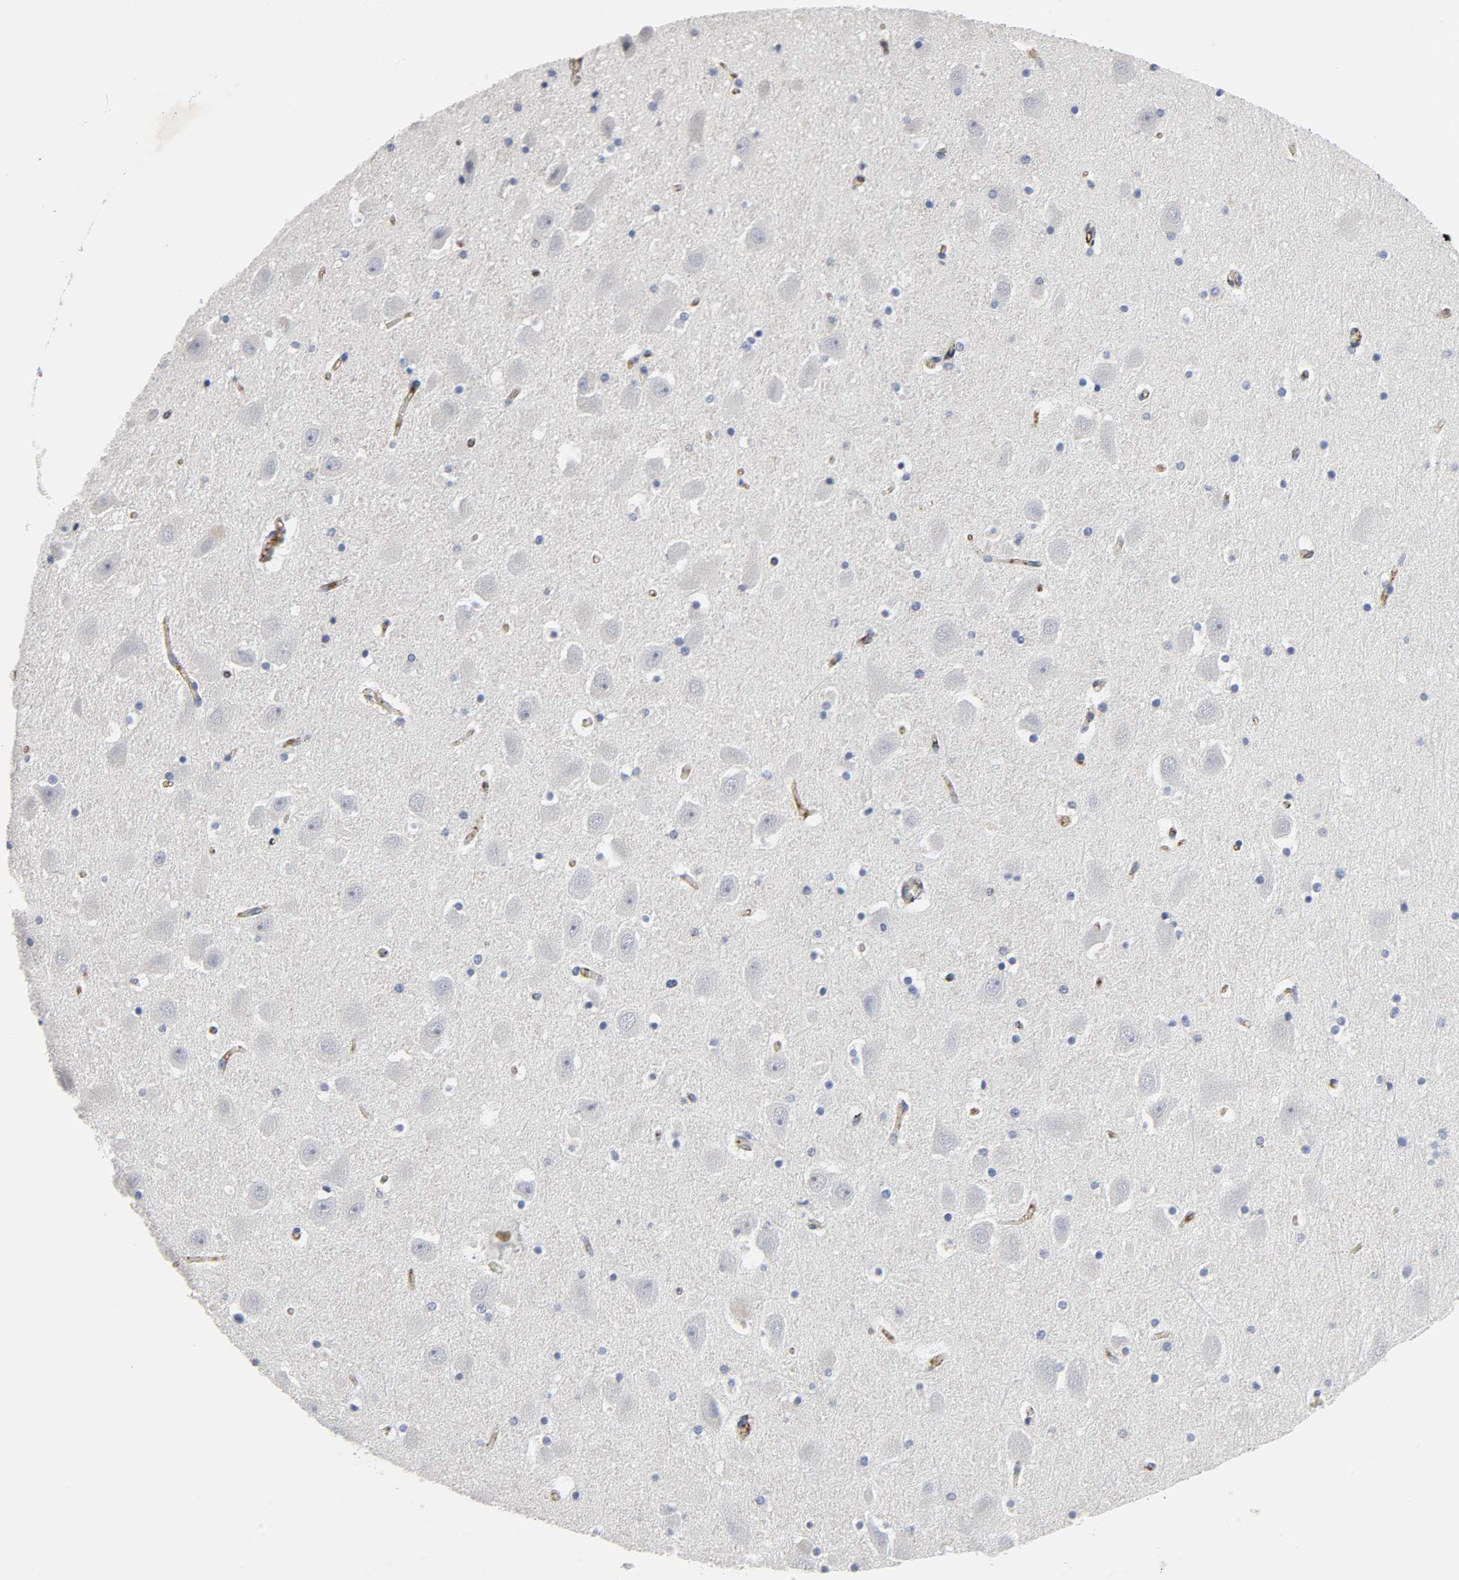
{"staining": {"intensity": "negative", "quantity": "none", "location": "none"}, "tissue": "hippocampus", "cell_type": "Glial cells", "image_type": "normal", "snomed": [{"axis": "morphology", "description": "Normal tissue, NOS"}, {"axis": "topography", "description": "Hippocampus"}], "caption": "This is an immunohistochemistry (IHC) photomicrograph of normal human hippocampus. There is no expression in glial cells.", "gene": "PECAM1", "patient": {"sex": "male", "age": 45}}